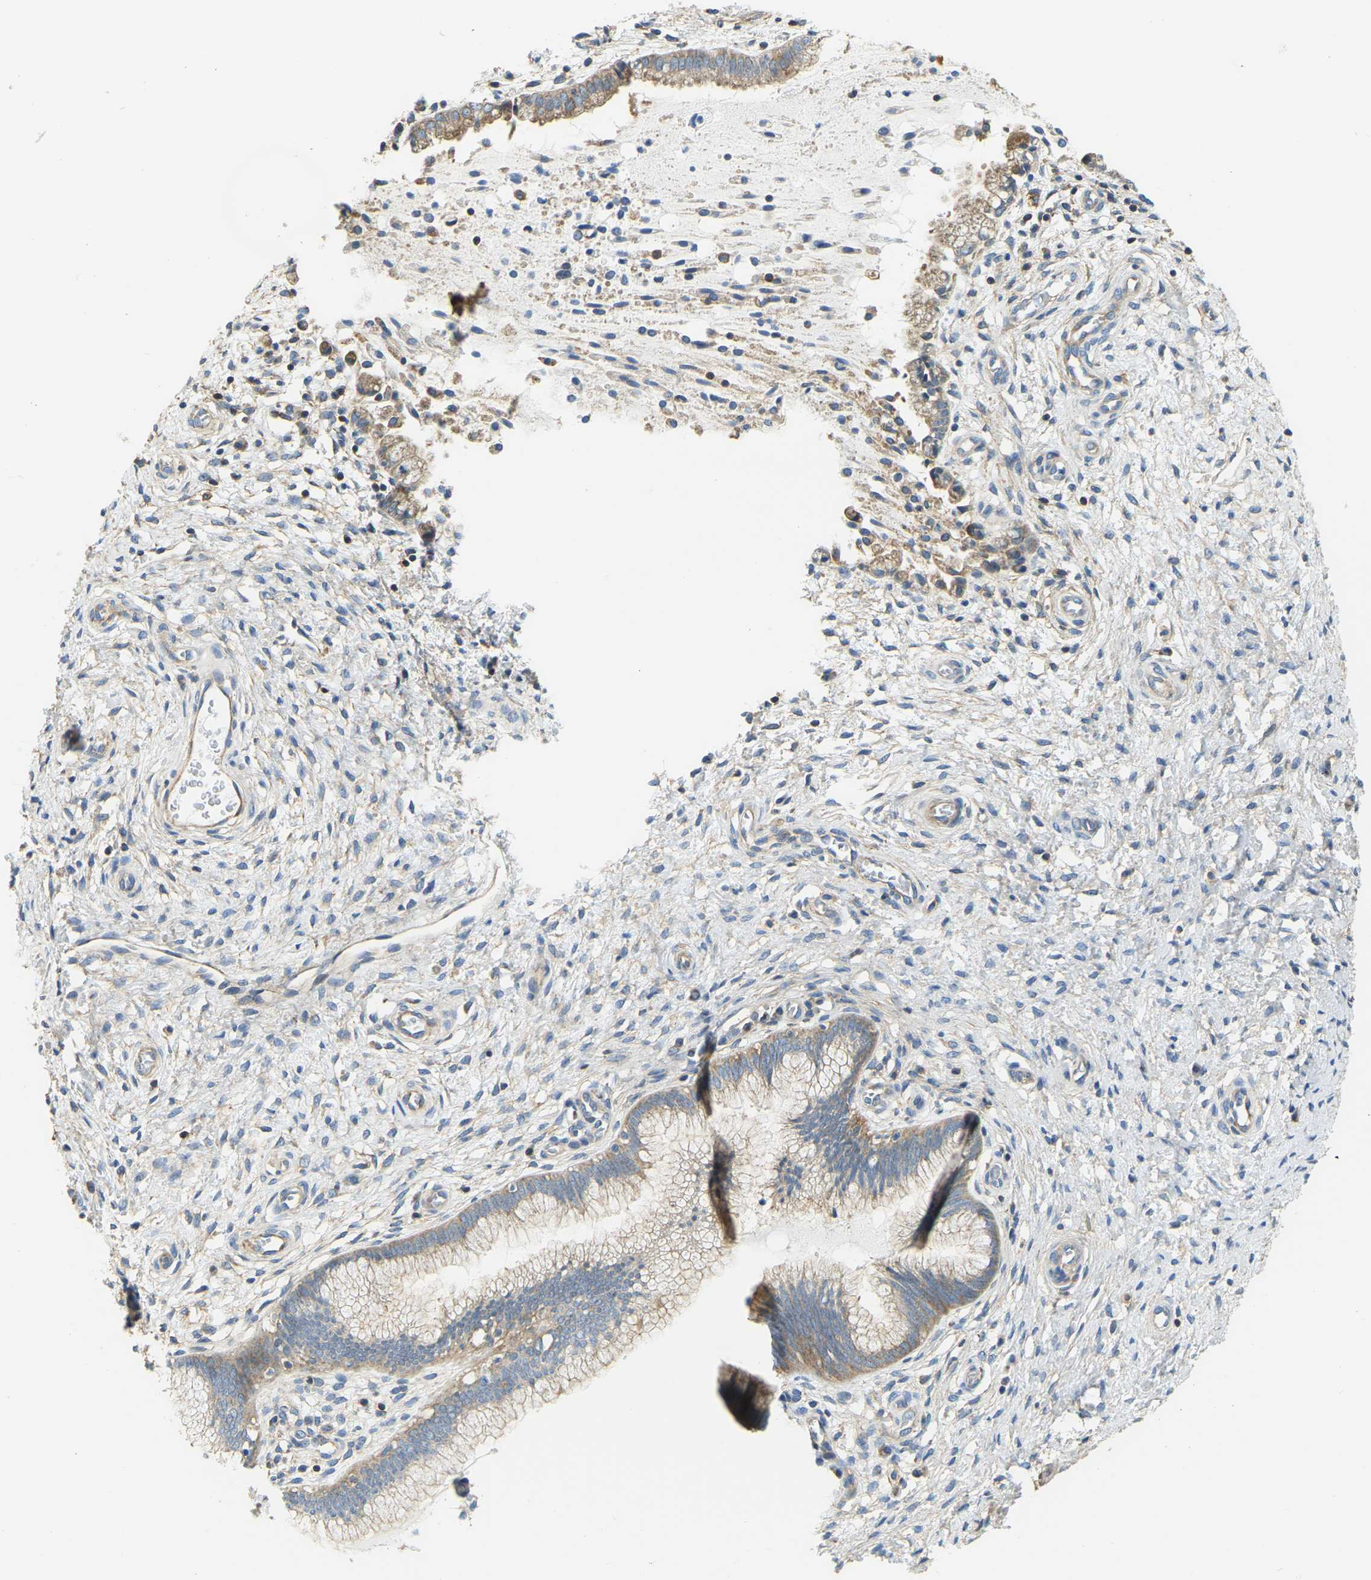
{"staining": {"intensity": "moderate", "quantity": ">75%", "location": "cytoplasmic/membranous"}, "tissue": "cervix", "cell_type": "Glandular cells", "image_type": "normal", "snomed": [{"axis": "morphology", "description": "Normal tissue, NOS"}, {"axis": "topography", "description": "Cervix"}], "caption": "Protein expression analysis of benign human cervix reveals moderate cytoplasmic/membranous expression in about >75% of glandular cells.", "gene": "AHNAK", "patient": {"sex": "female", "age": 55}}